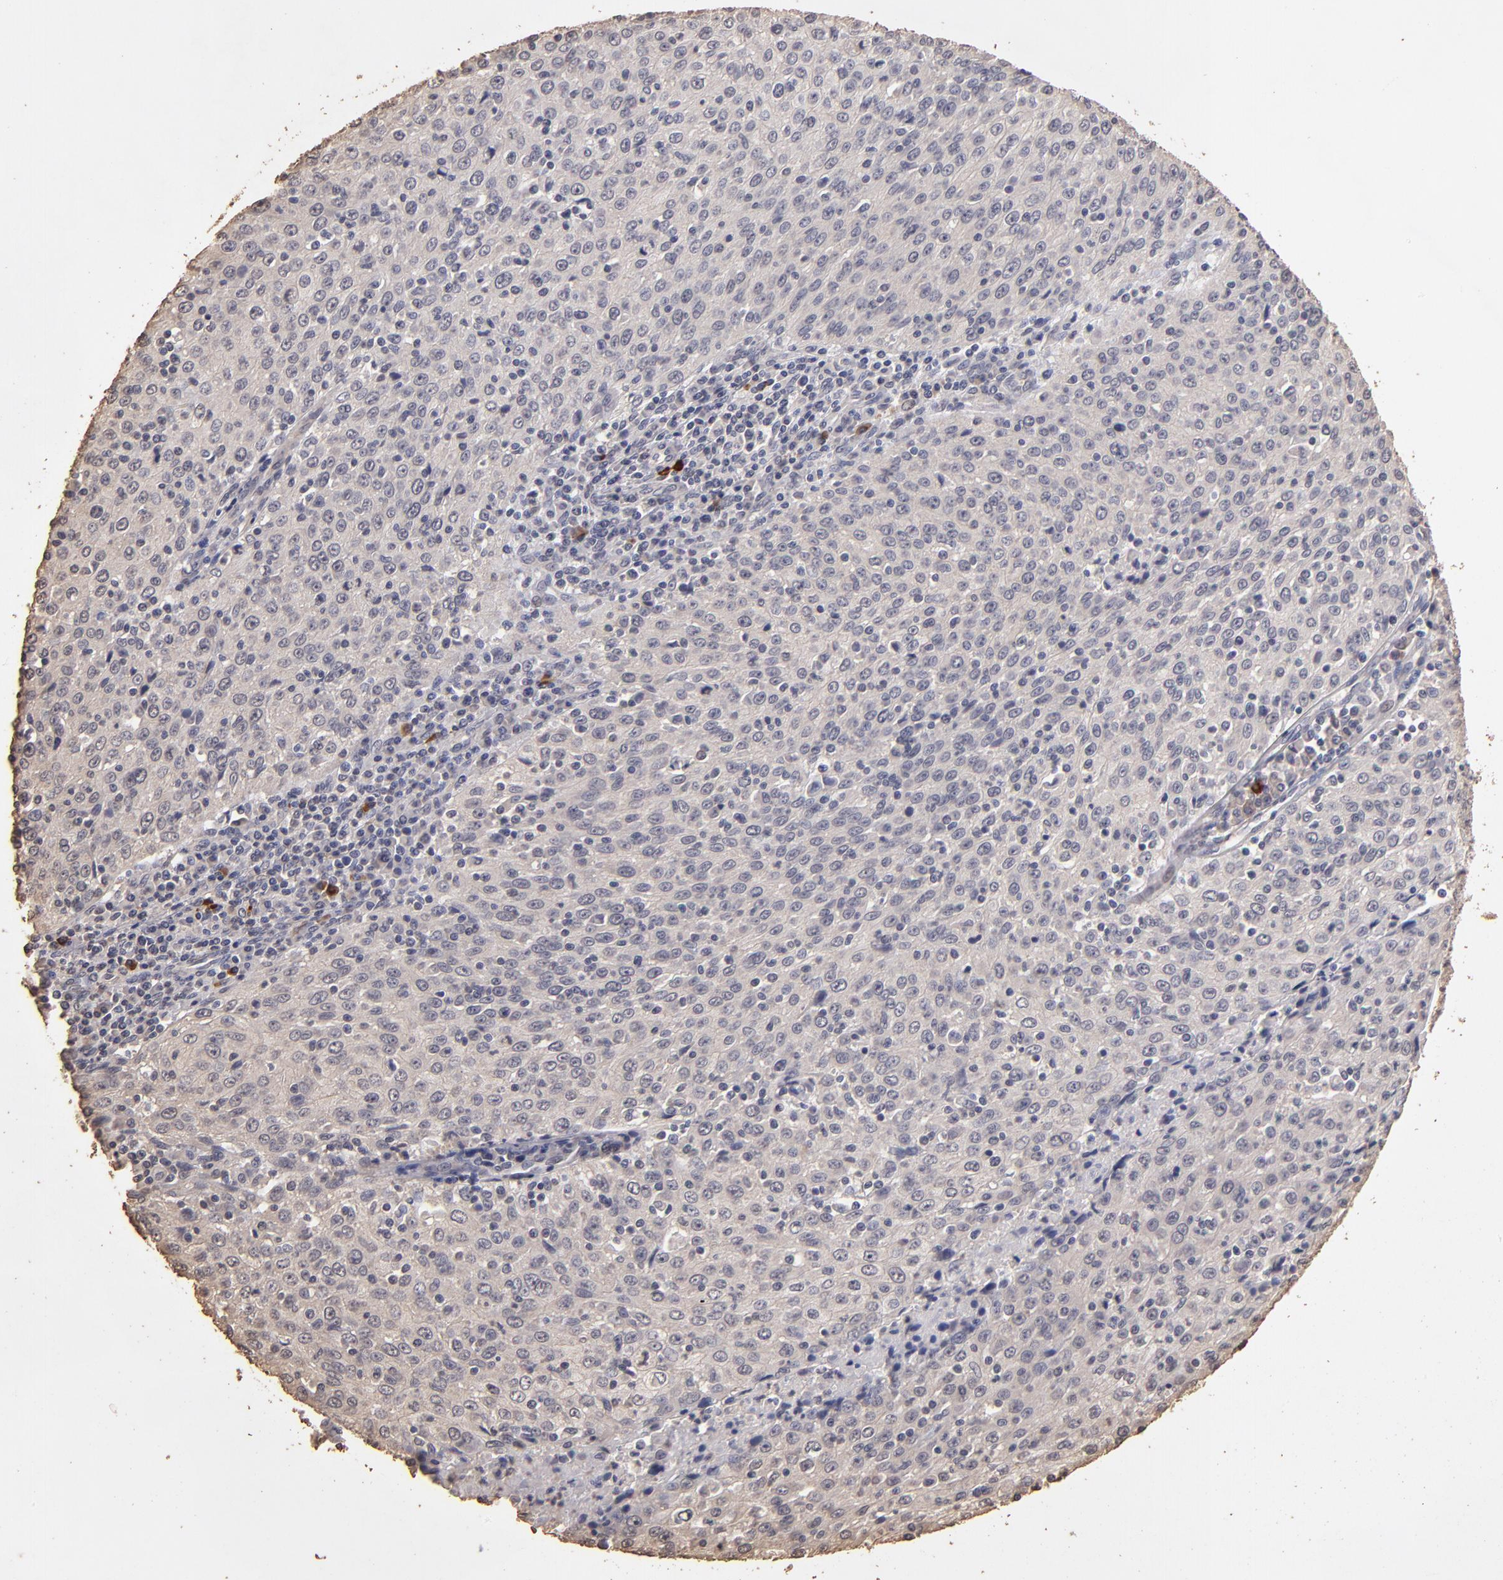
{"staining": {"intensity": "negative", "quantity": "none", "location": "none"}, "tissue": "cervical cancer", "cell_type": "Tumor cells", "image_type": "cancer", "snomed": [{"axis": "morphology", "description": "Squamous cell carcinoma, NOS"}, {"axis": "topography", "description": "Cervix"}], "caption": "This is a image of immunohistochemistry staining of cervical cancer (squamous cell carcinoma), which shows no positivity in tumor cells.", "gene": "OPHN1", "patient": {"sex": "female", "age": 27}}